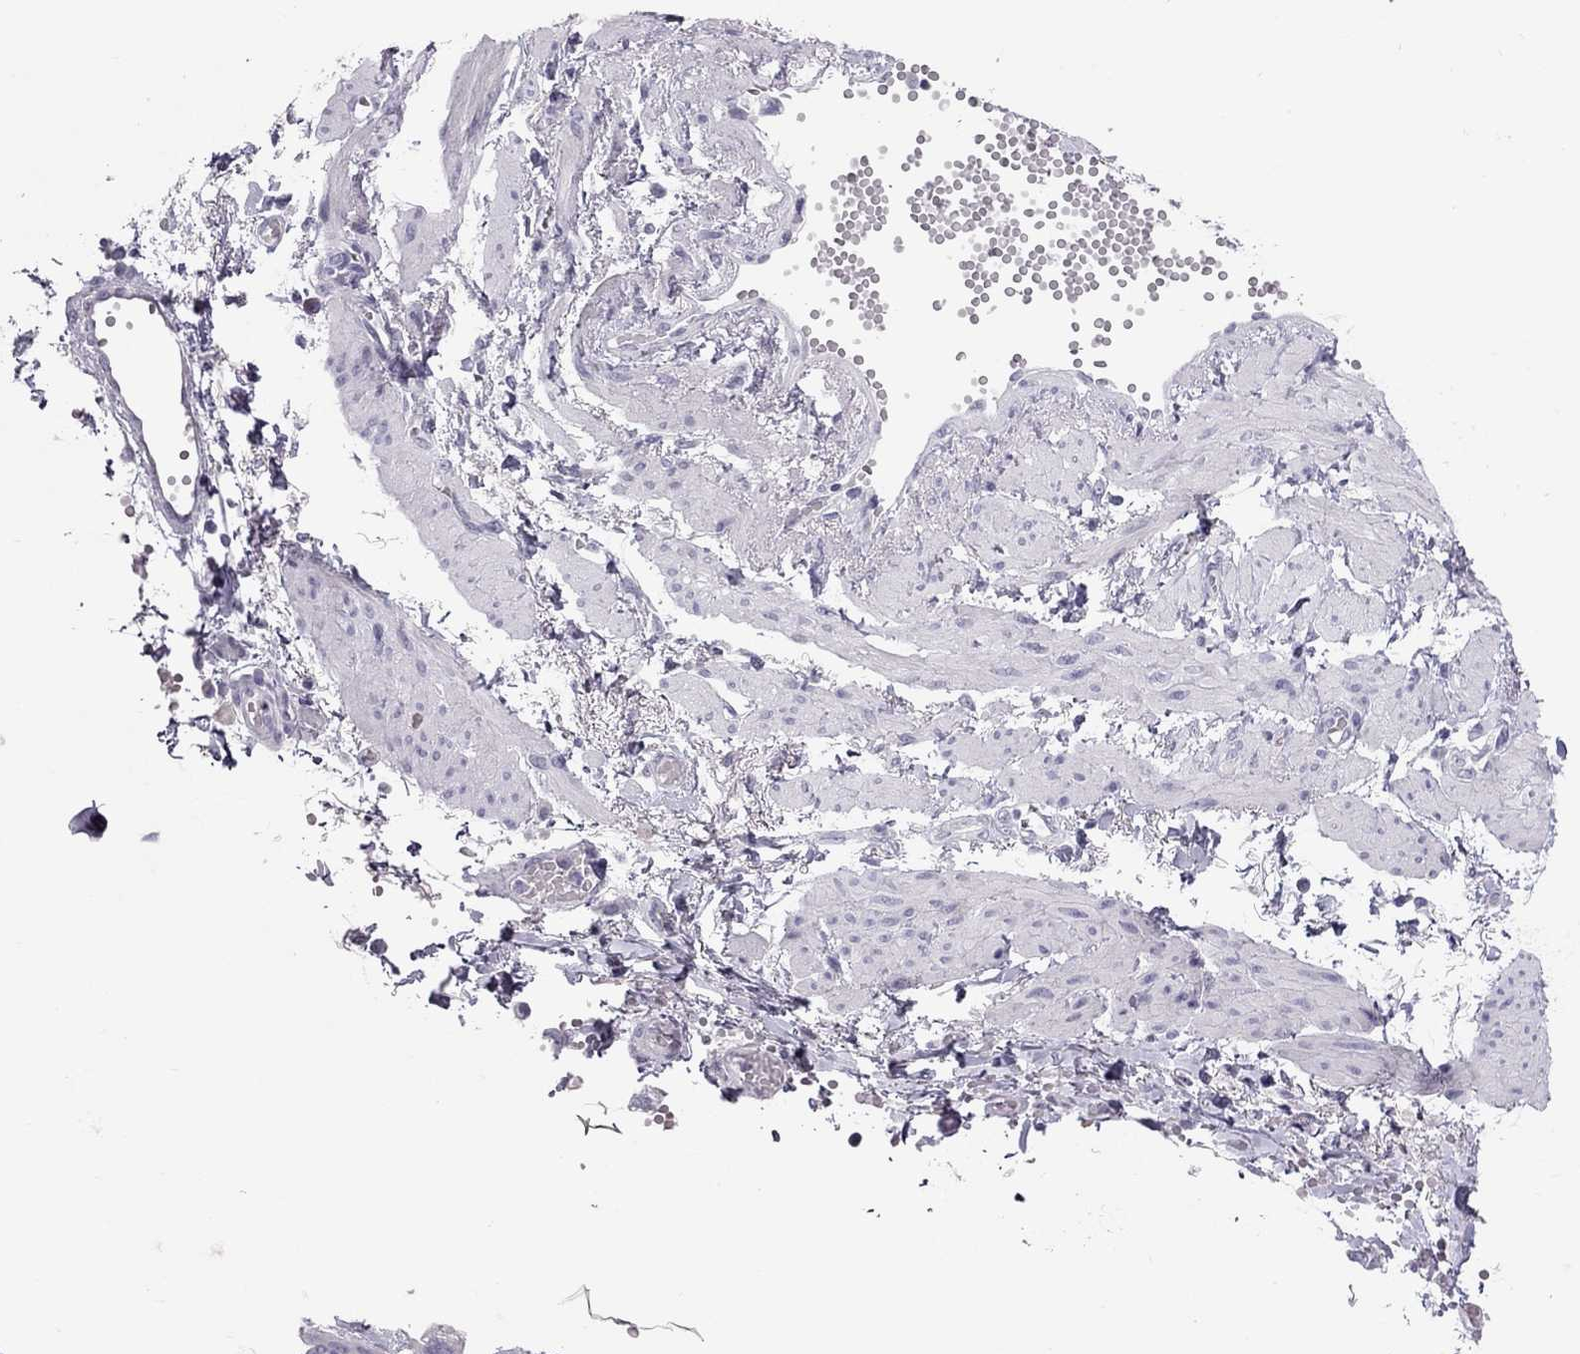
{"staining": {"intensity": "negative", "quantity": "none", "location": "none"}, "tissue": "ovarian cancer", "cell_type": "Tumor cells", "image_type": "cancer", "snomed": [{"axis": "morphology", "description": "Cystadenocarcinoma, serous, NOS"}, {"axis": "topography", "description": "Ovary"}], "caption": "Immunohistochemical staining of serous cystadenocarcinoma (ovarian) shows no significant positivity in tumor cells. (Immunohistochemistry (ihc), brightfield microscopy, high magnification).", "gene": "TEX14", "patient": {"sex": "female", "age": 67}}